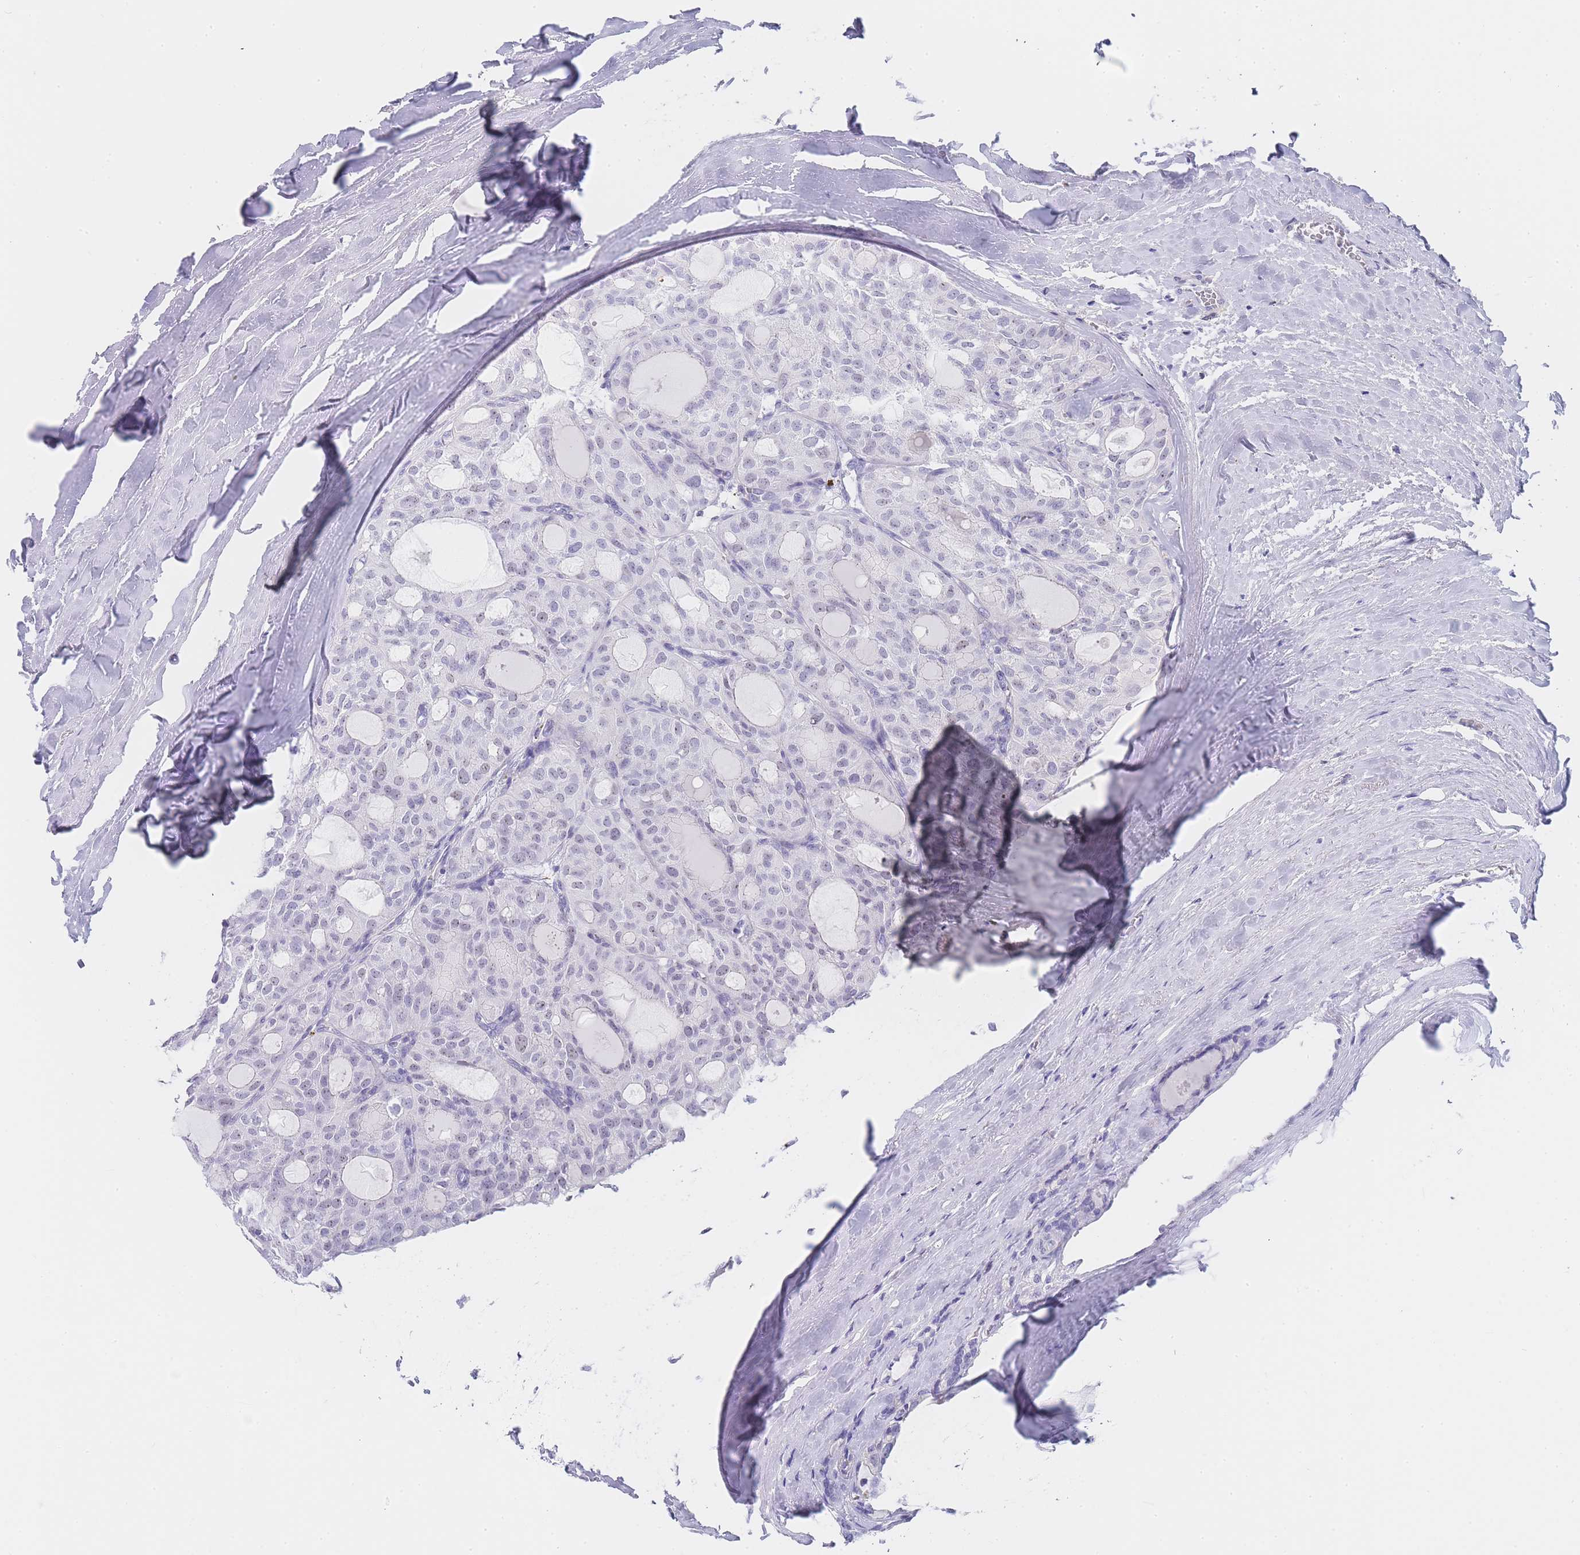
{"staining": {"intensity": "negative", "quantity": "none", "location": "none"}, "tissue": "thyroid cancer", "cell_type": "Tumor cells", "image_type": "cancer", "snomed": [{"axis": "morphology", "description": "Follicular adenoma carcinoma, NOS"}, {"axis": "topography", "description": "Thyroid gland"}], "caption": "This is an IHC image of human thyroid cancer (follicular adenoma carcinoma). There is no staining in tumor cells.", "gene": "NOP14", "patient": {"sex": "male", "age": 75}}